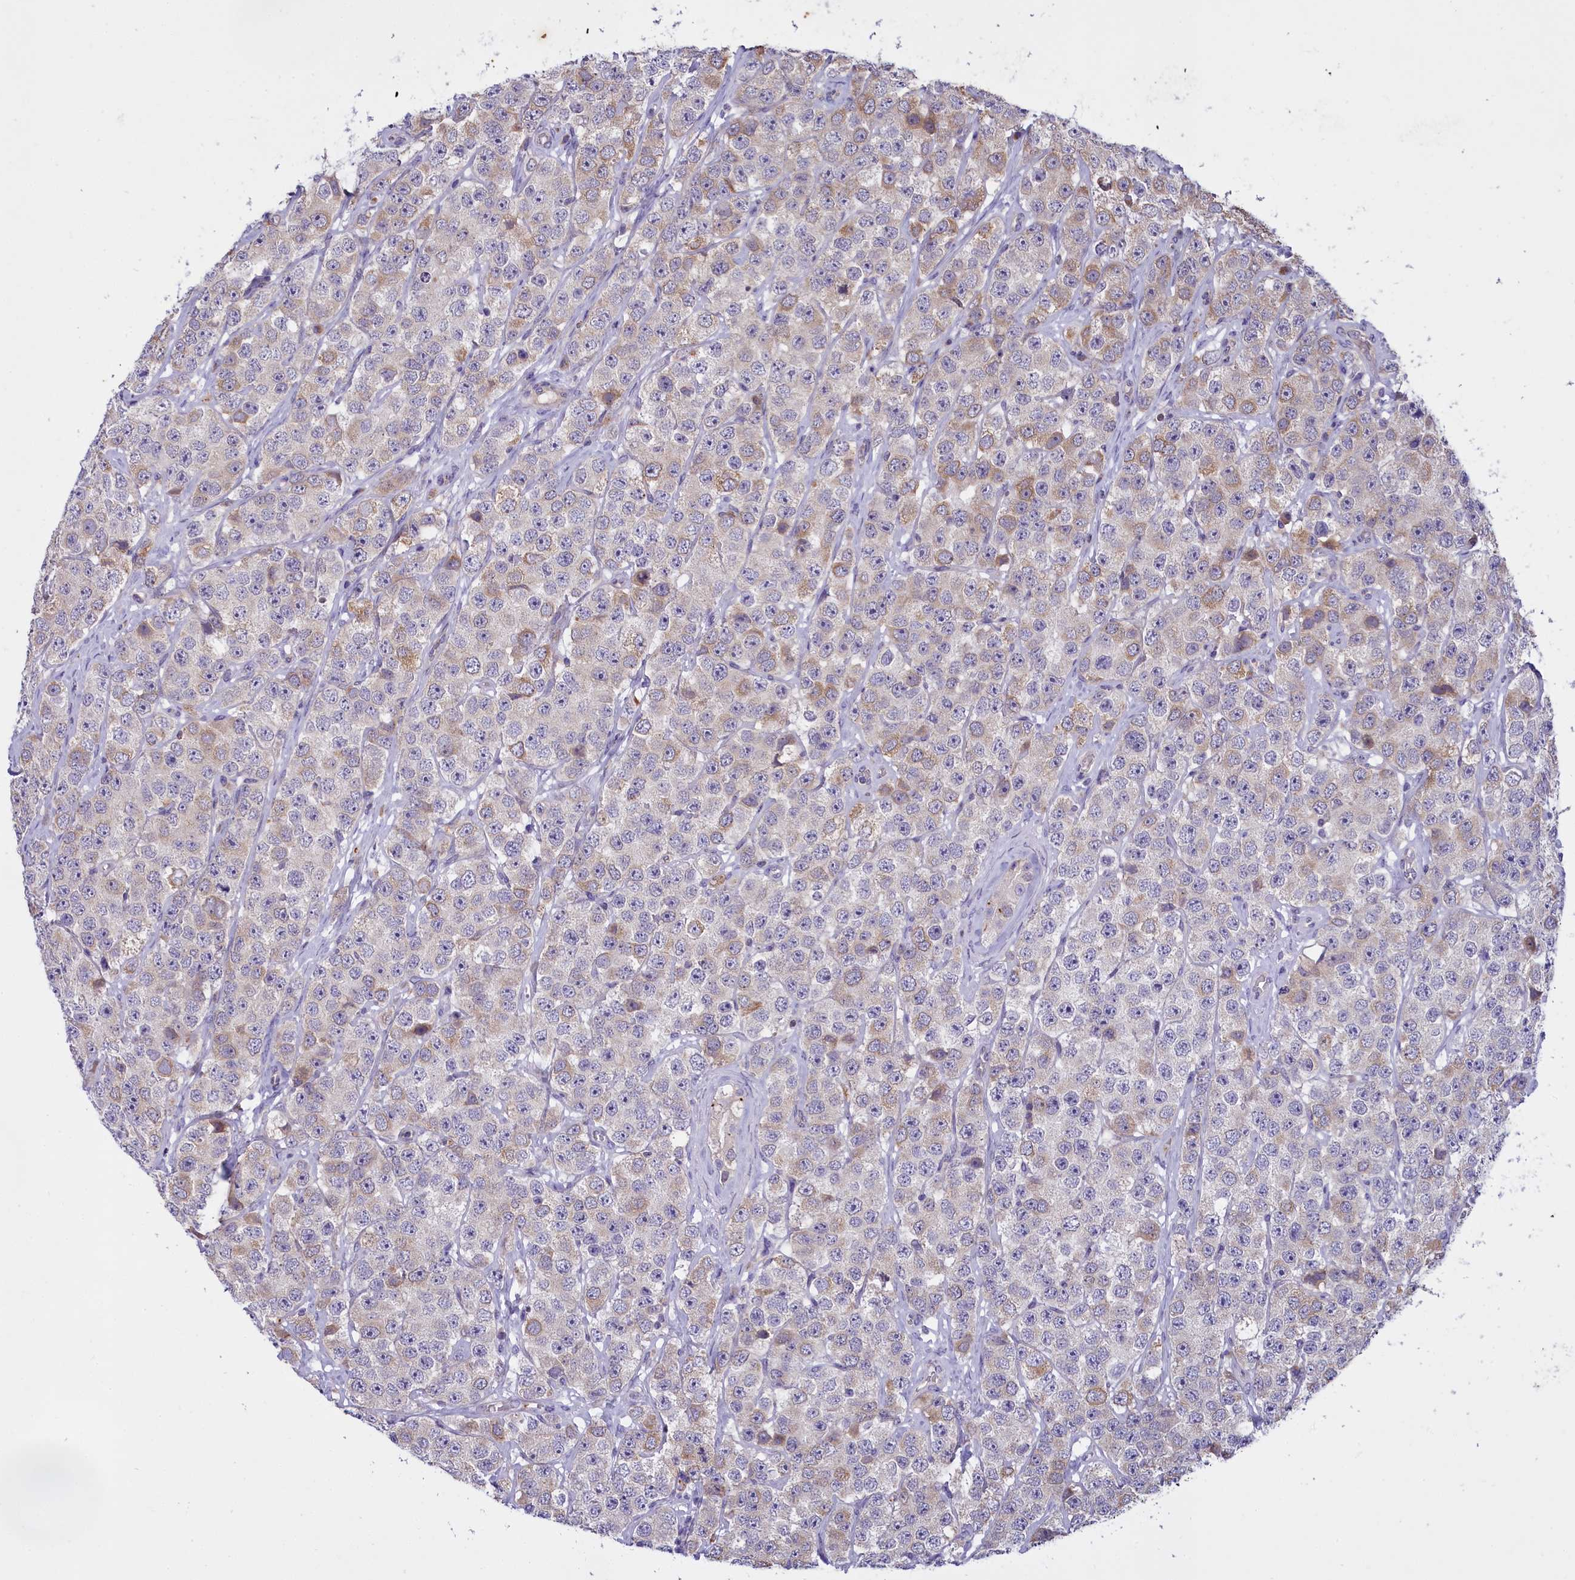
{"staining": {"intensity": "weak", "quantity": "<25%", "location": "cytoplasmic/membranous"}, "tissue": "testis cancer", "cell_type": "Tumor cells", "image_type": "cancer", "snomed": [{"axis": "morphology", "description": "Seminoma, NOS"}, {"axis": "topography", "description": "Testis"}], "caption": "Immunohistochemistry (IHC) of human testis seminoma shows no positivity in tumor cells.", "gene": "MEMO1", "patient": {"sex": "male", "age": 28}}